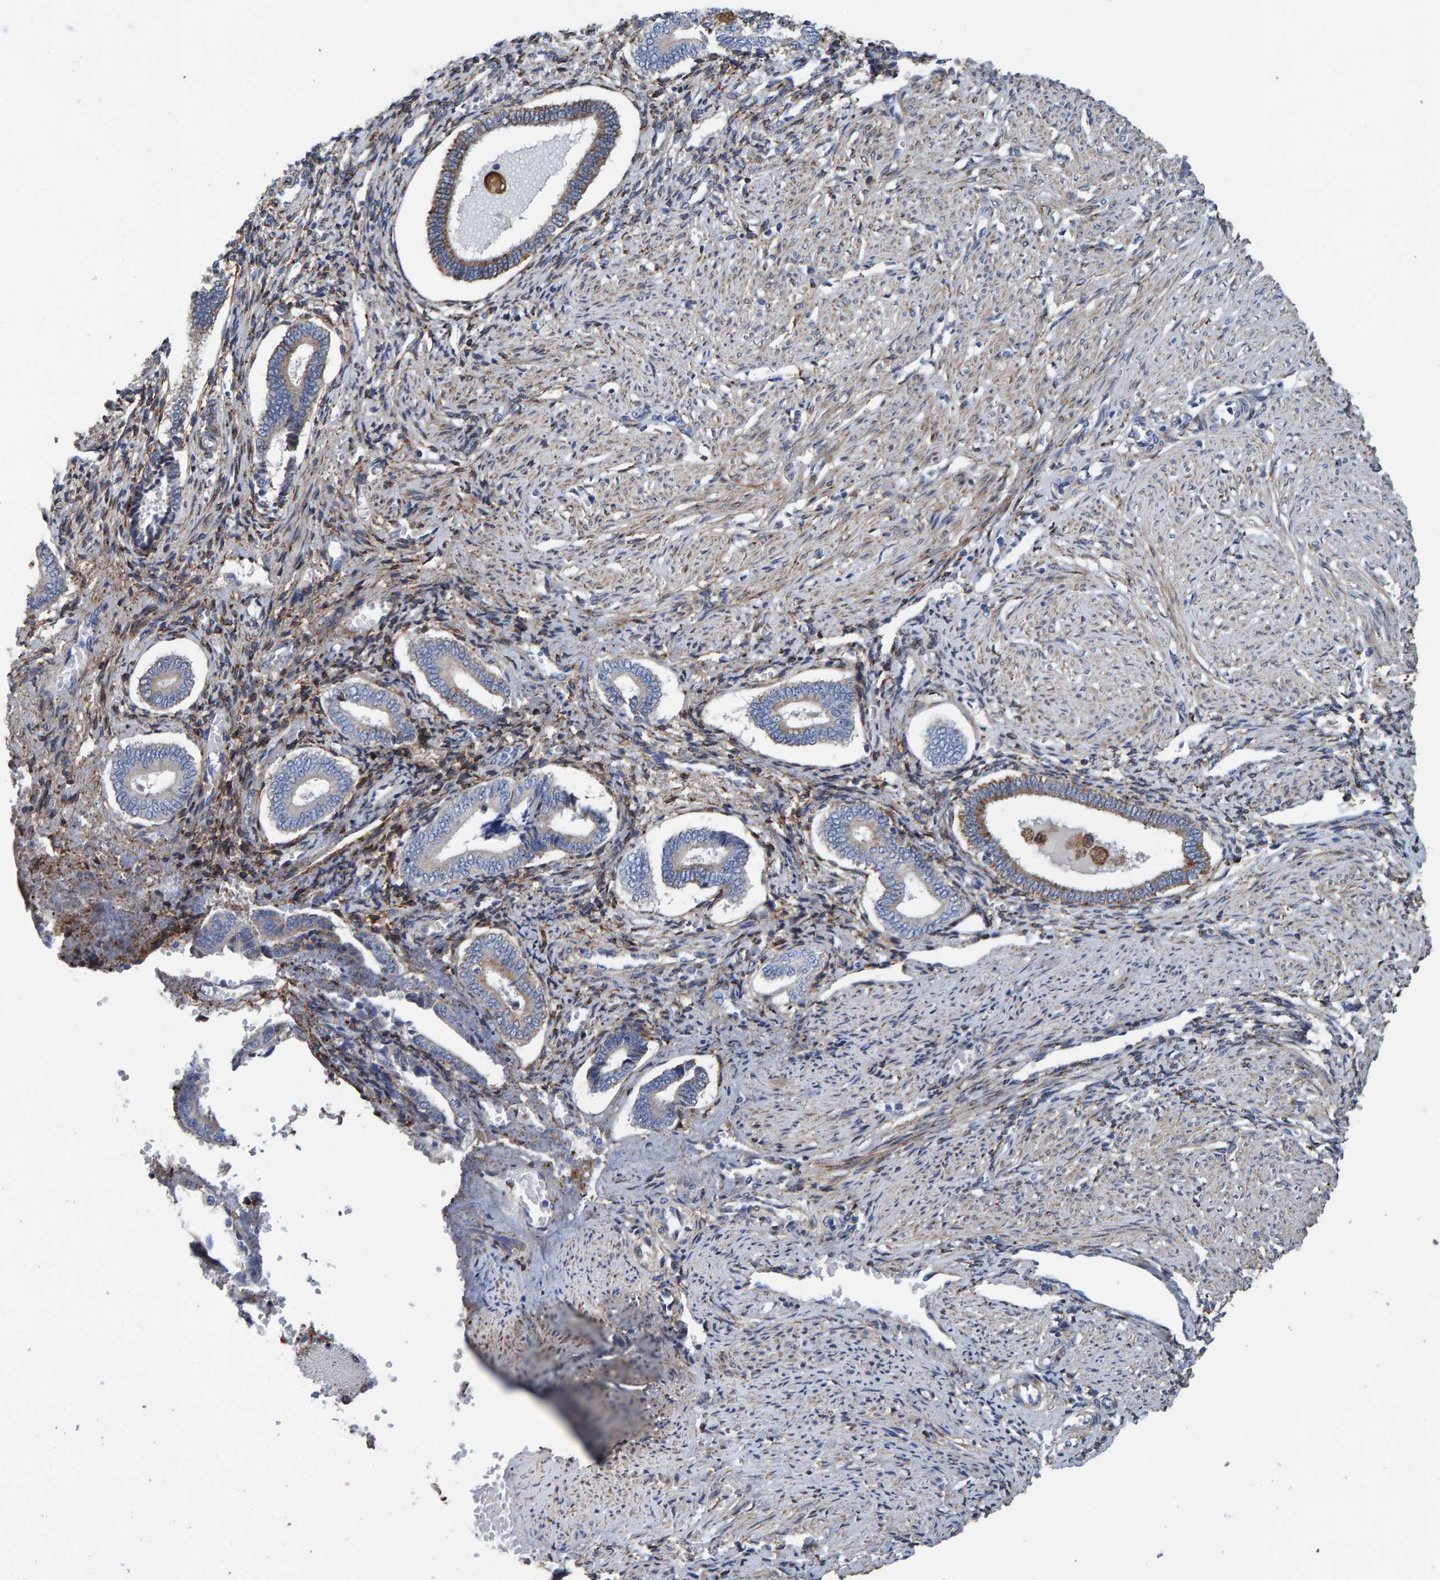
{"staining": {"intensity": "moderate", "quantity": ">75%", "location": "cytoplasmic/membranous"}, "tissue": "endometrium", "cell_type": "Cells in endometrial stroma", "image_type": "normal", "snomed": [{"axis": "morphology", "description": "Normal tissue, NOS"}, {"axis": "topography", "description": "Endometrium"}], "caption": "Brown immunohistochemical staining in normal human endometrium reveals moderate cytoplasmic/membranous staining in approximately >75% of cells in endometrial stroma.", "gene": "LRP1", "patient": {"sex": "female", "age": 42}}